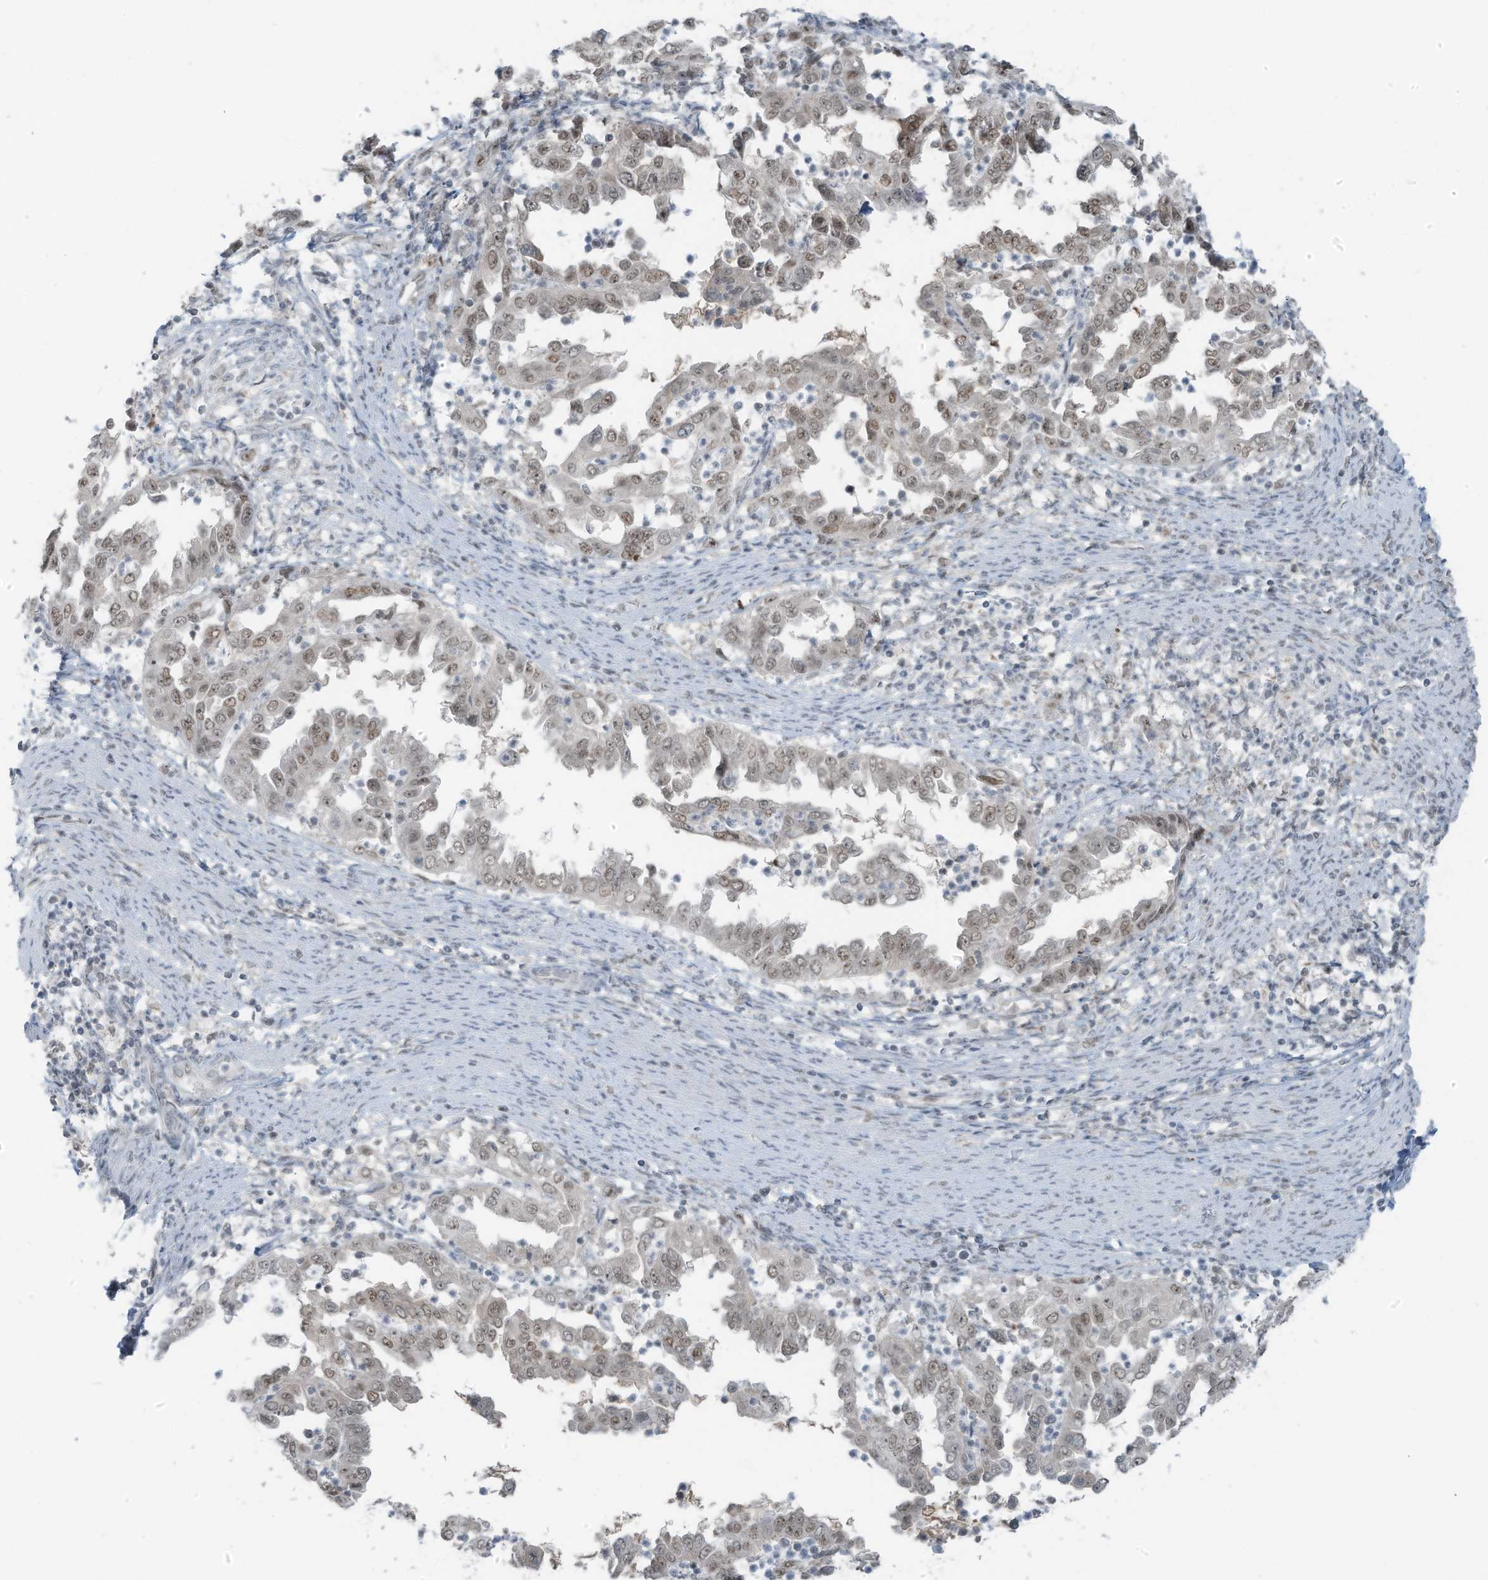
{"staining": {"intensity": "moderate", "quantity": ">75%", "location": "nuclear"}, "tissue": "endometrial cancer", "cell_type": "Tumor cells", "image_type": "cancer", "snomed": [{"axis": "morphology", "description": "Adenocarcinoma, NOS"}, {"axis": "topography", "description": "Endometrium"}], "caption": "The micrograph exhibits immunohistochemical staining of endometrial cancer. There is moderate nuclear expression is present in approximately >75% of tumor cells. The protein of interest is shown in brown color, while the nuclei are stained blue.", "gene": "WRNIP1", "patient": {"sex": "female", "age": 85}}